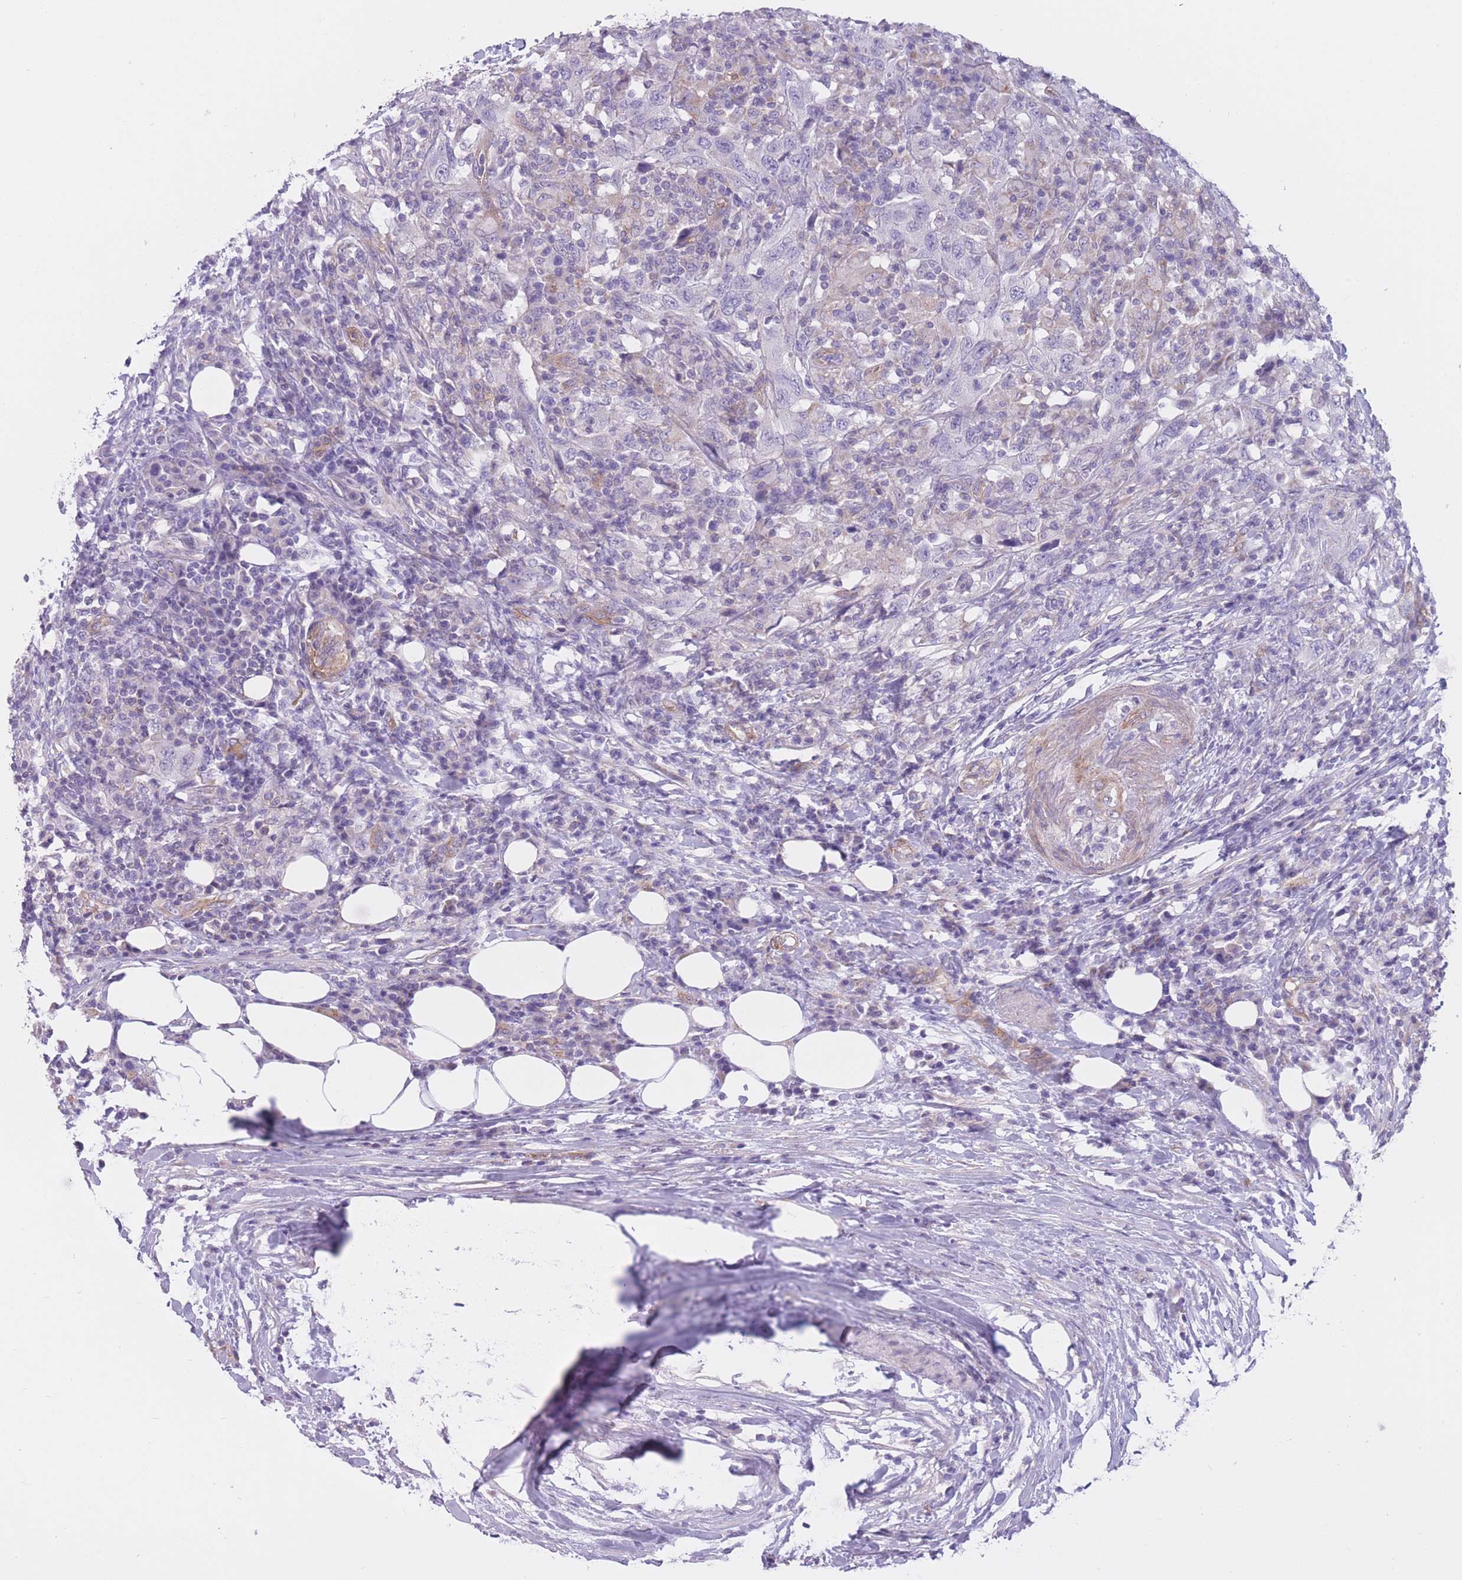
{"staining": {"intensity": "negative", "quantity": "none", "location": "none"}, "tissue": "urothelial cancer", "cell_type": "Tumor cells", "image_type": "cancer", "snomed": [{"axis": "morphology", "description": "Urothelial carcinoma, High grade"}, {"axis": "topography", "description": "Urinary bladder"}], "caption": "Human urothelial cancer stained for a protein using immunohistochemistry demonstrates no expression in tumor cells.", "gene": "SERPINB3", "patient": {"sex": "male", "age": 61}}